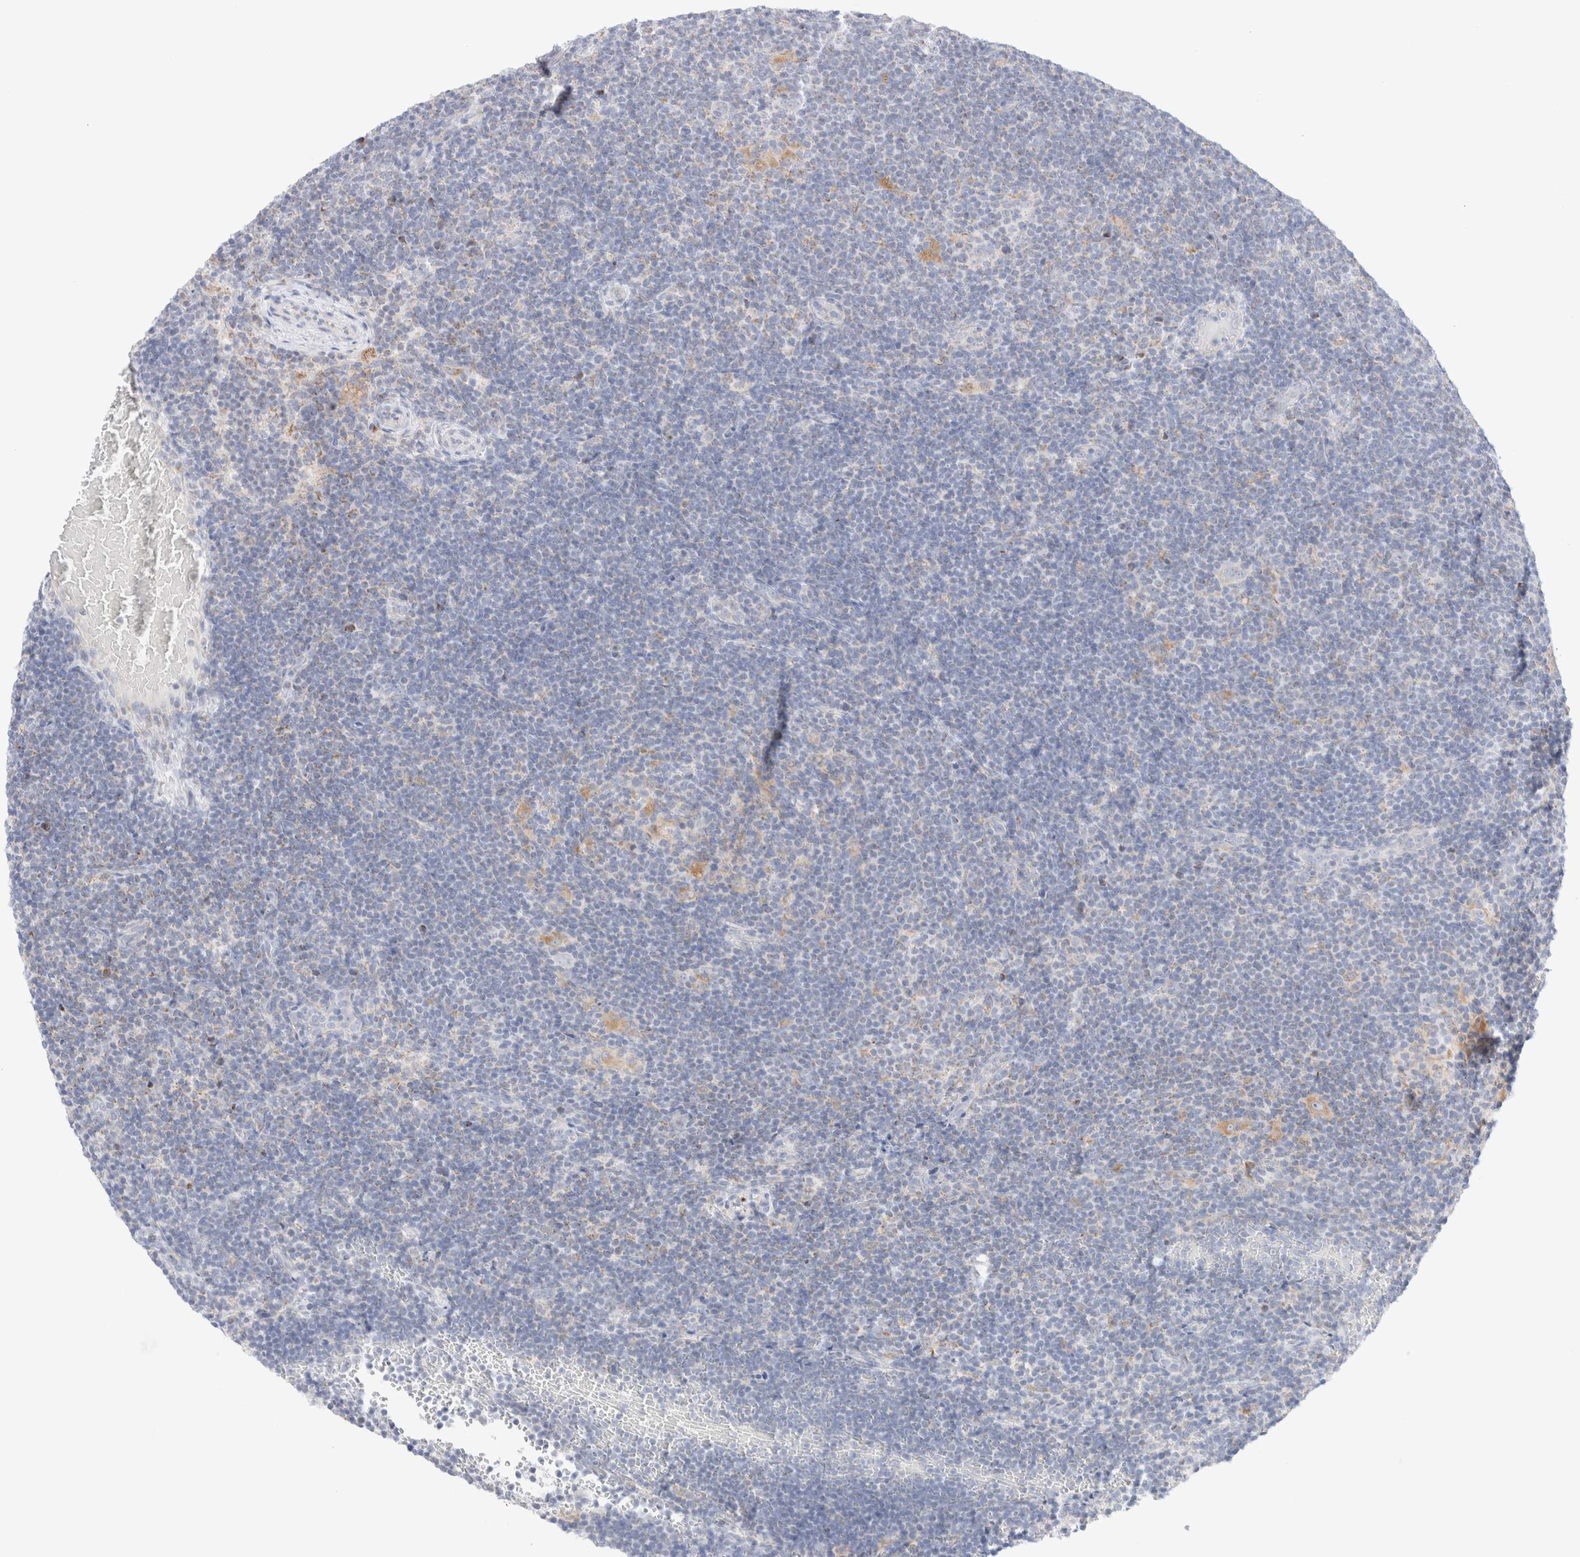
{"staining": {"intensity": "moderate", "quantity": "<25%", "location": "cytoplasmic/membranous"}, "tissue": "lymphoma", "cell_type": "Tumor cells", "image_type": "cancer", "snomed": [{"axis": "morphology", "description": "Hodgkin's disease, NOS"}, {"axis": "topography", "description": "Lymph node"}], "caption": "A brown stain highlights moderate cytoplasmic/membranous staining of a protein in lymphoma tumor cells.", "gene": "ATP6V1C1", "patient": {"sex": "female", "age": 57}}